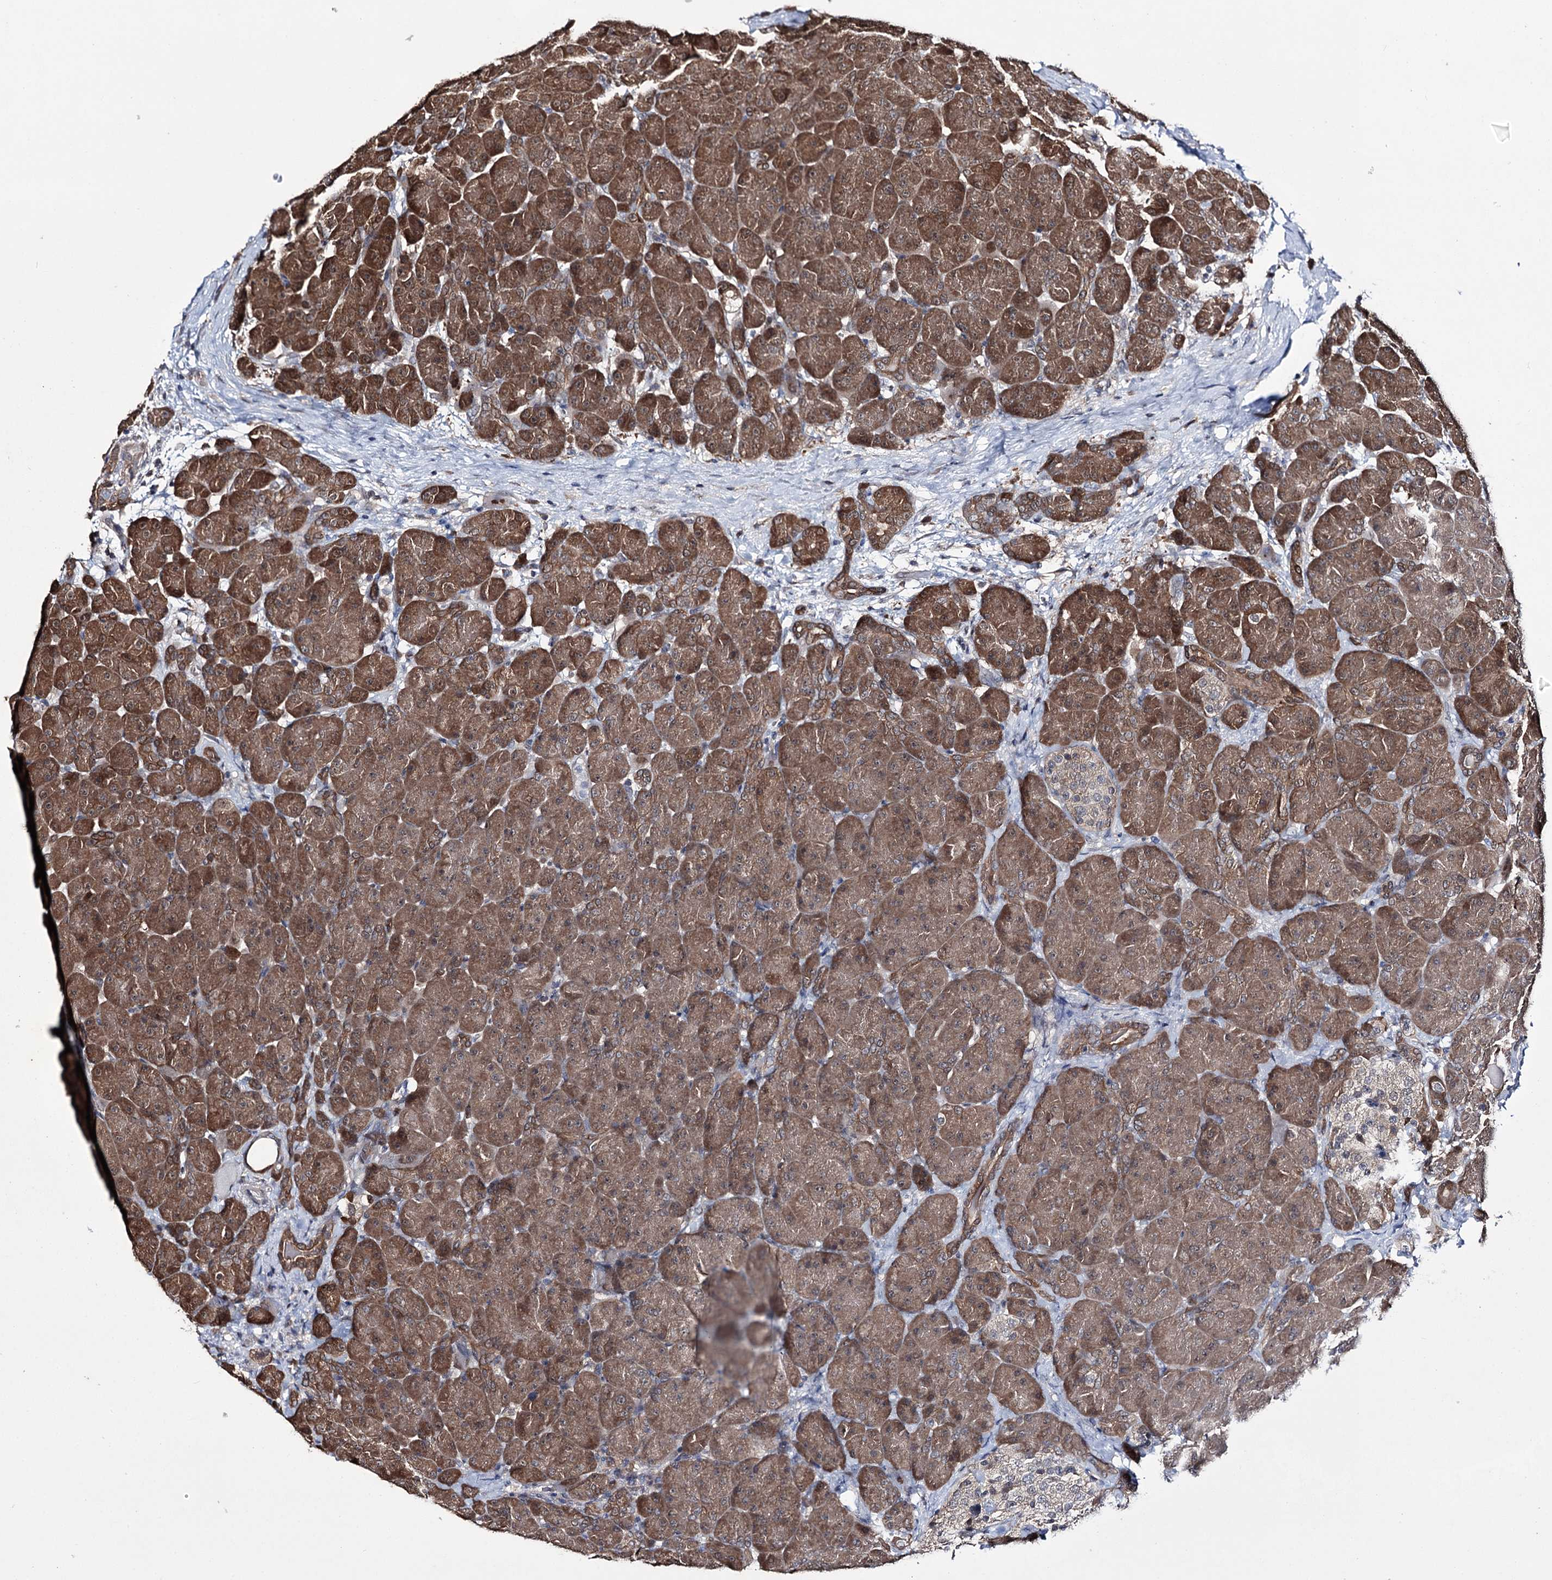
{"staining": {"intensity": "strong", "quantity": ">75%", "location": "cytoplasmic/membranous"}, "tissue": "pancreas", "cell_type": "Exocrine glandular cells", "image_type": "normal", "snomed": [{"axis": "morphology", "description": "Normal tissue, NOS"}, {"axis": "topography", "description": "Pancreas"}], "caption": "Immunohistochemical staining of benign human pancreas displays >75% levels of strong cytoplasmic/membranous protein staining in about >75% of exocrine glandular cells.", "gene": "PTER", "patient": {"sex": "male", "age": 66}}